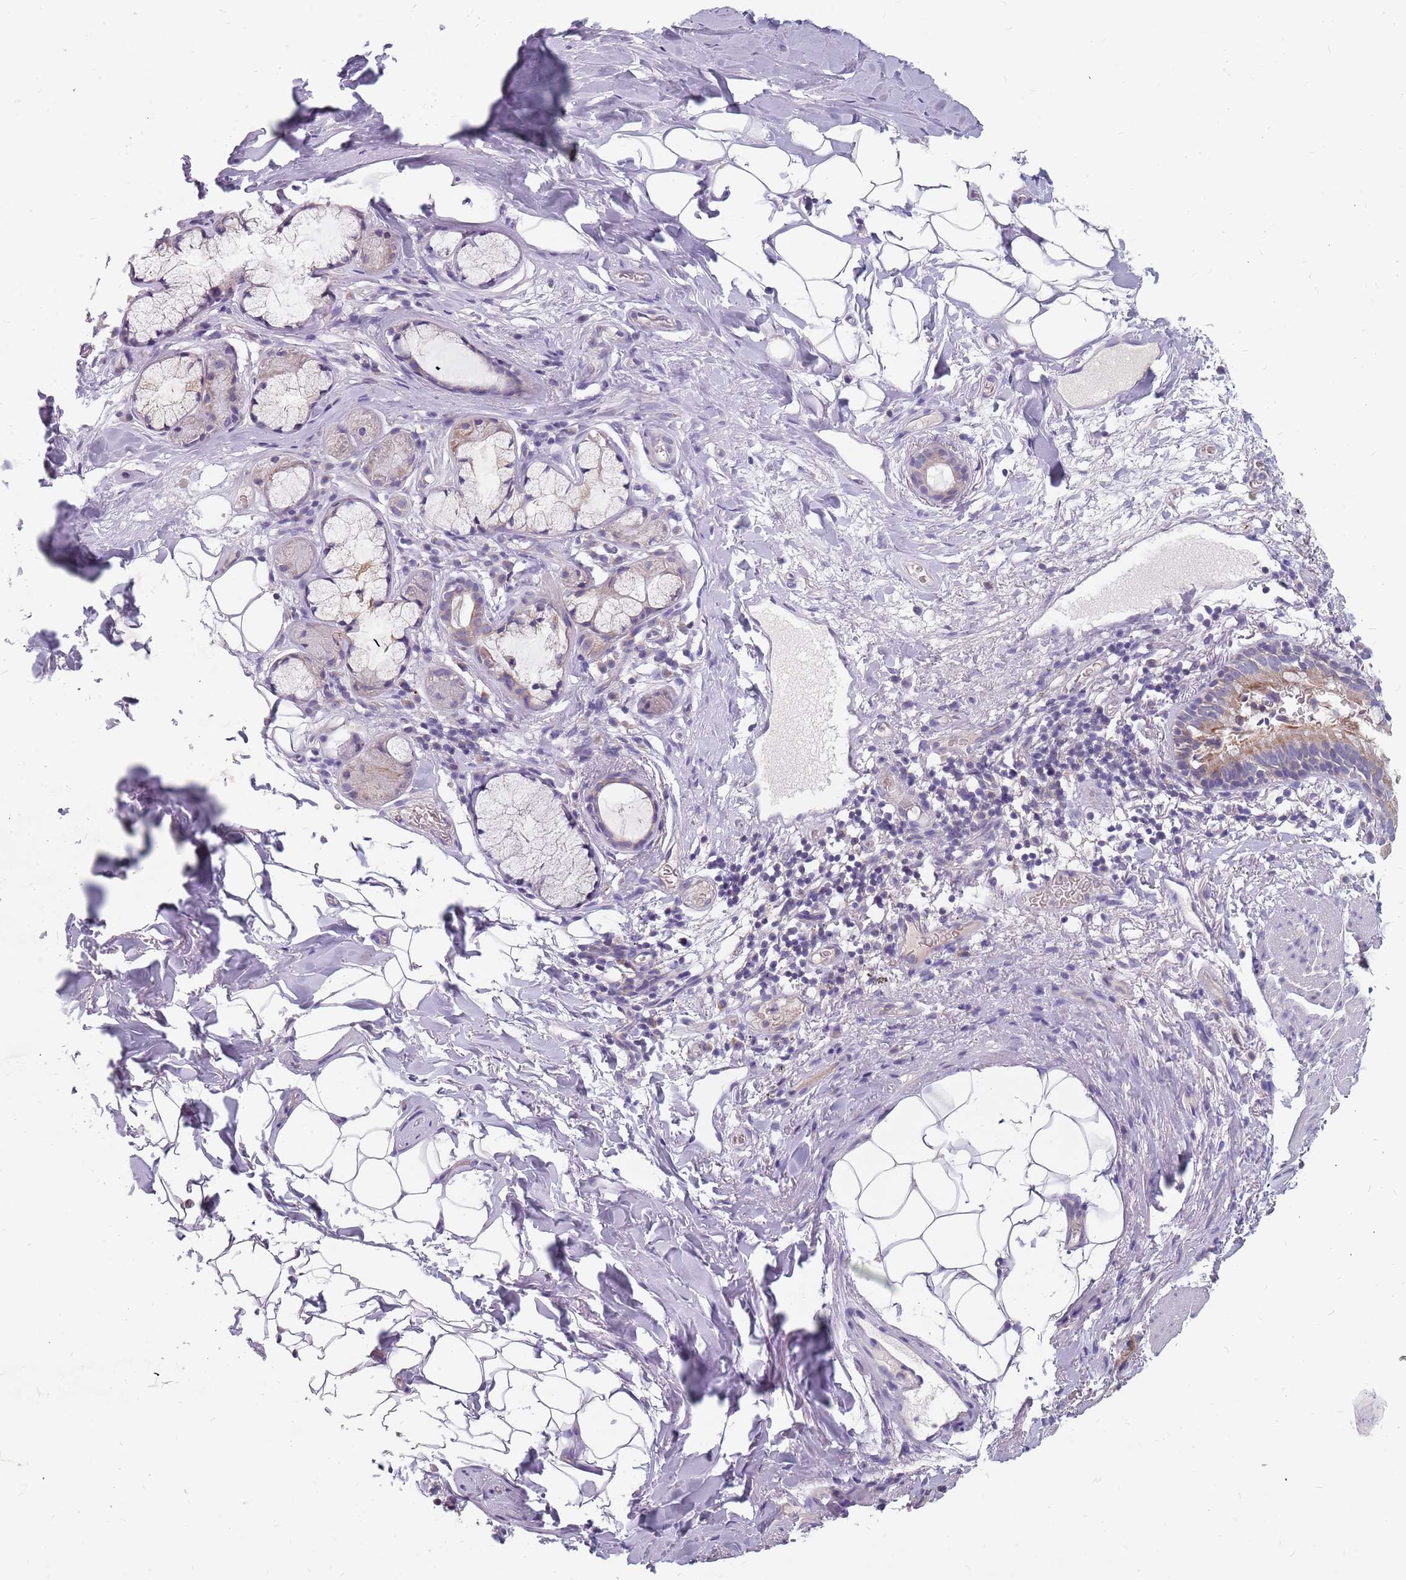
{"staining": {"intensity": "moderate", "quantity": "<25%", "location": "cytoplasmic/membranous"}, "tissue": "bronchus", "cell_type": "Respiratory epithelial cells", "image_type": "normal", "snomed": [{"axis": "morphology", "description": "Normal tissue, NOS"}, {"axis": "topography", "description": "Cartilage tissue"}], "caption": "Immunohistochemical staining of benign bronchus shows <25% levels of moderate cytoplasmic/membranous protein expression in about <25% of respiratory epithelial cells. Immunohistochemistry stains the protein in brown and the nuclei are stained blue.", "gene": "CMTR2", "patient": {"sex": "male", "age": 63}}